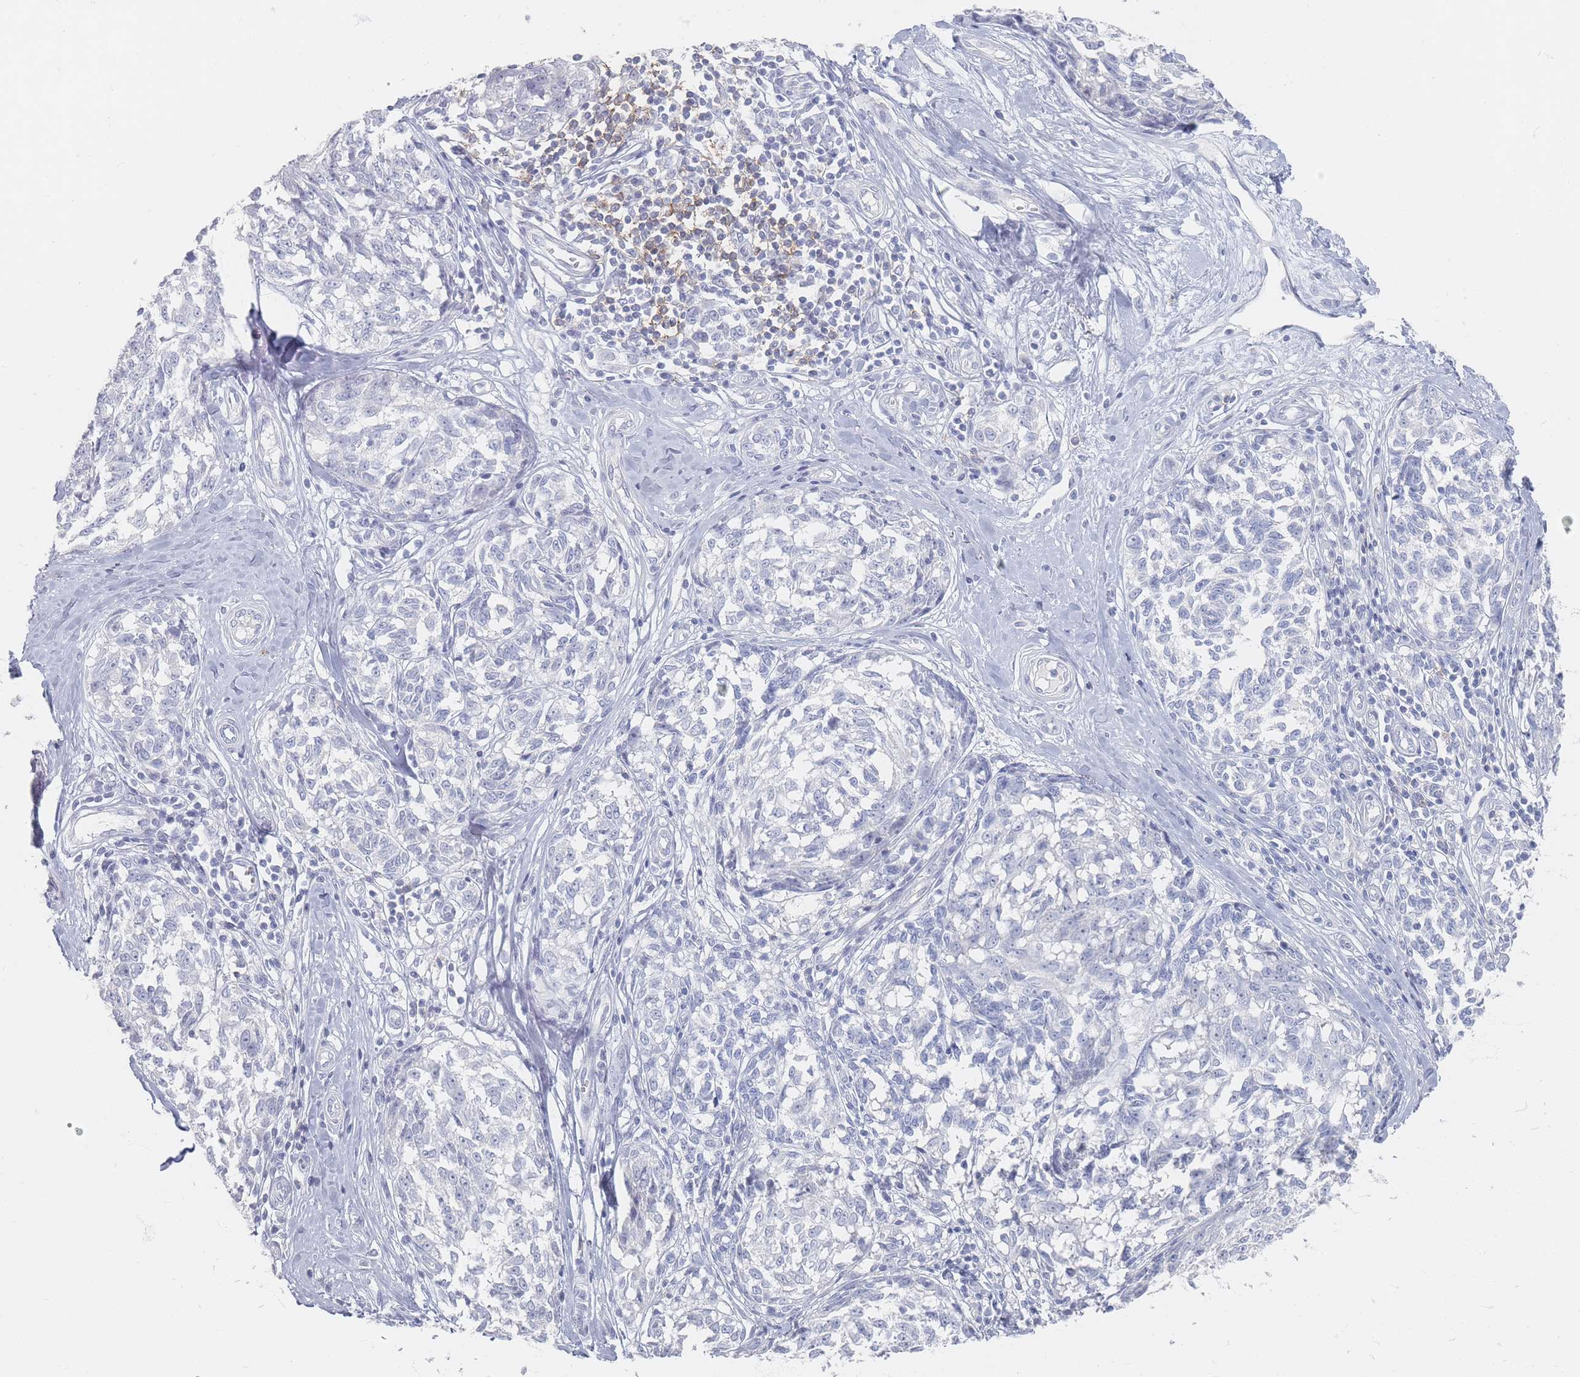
{"staining": {"intensity": "negative", "quantity": "none", "location": "none"}, "tissue": "melanoma", "cell_type": "Tumor cells", "image_type": "cancer", "snomed": [{"axis": "morphology", "description": "Normal tissue, NOS"}, {"axis": "morphology", "description": "Malignant melanoma, NOS"}, {"axis": "topography", "description": "Skin"}], "caption": "Immunohistochemistry histopathology image of neoplastic tissue: melanoma stained with DAB (3,3'-diaminobenzidine) reveals no significant protein staining in tumor cells.", "gene": "CD37", "patient": {"sex": "female", "age": 64}}